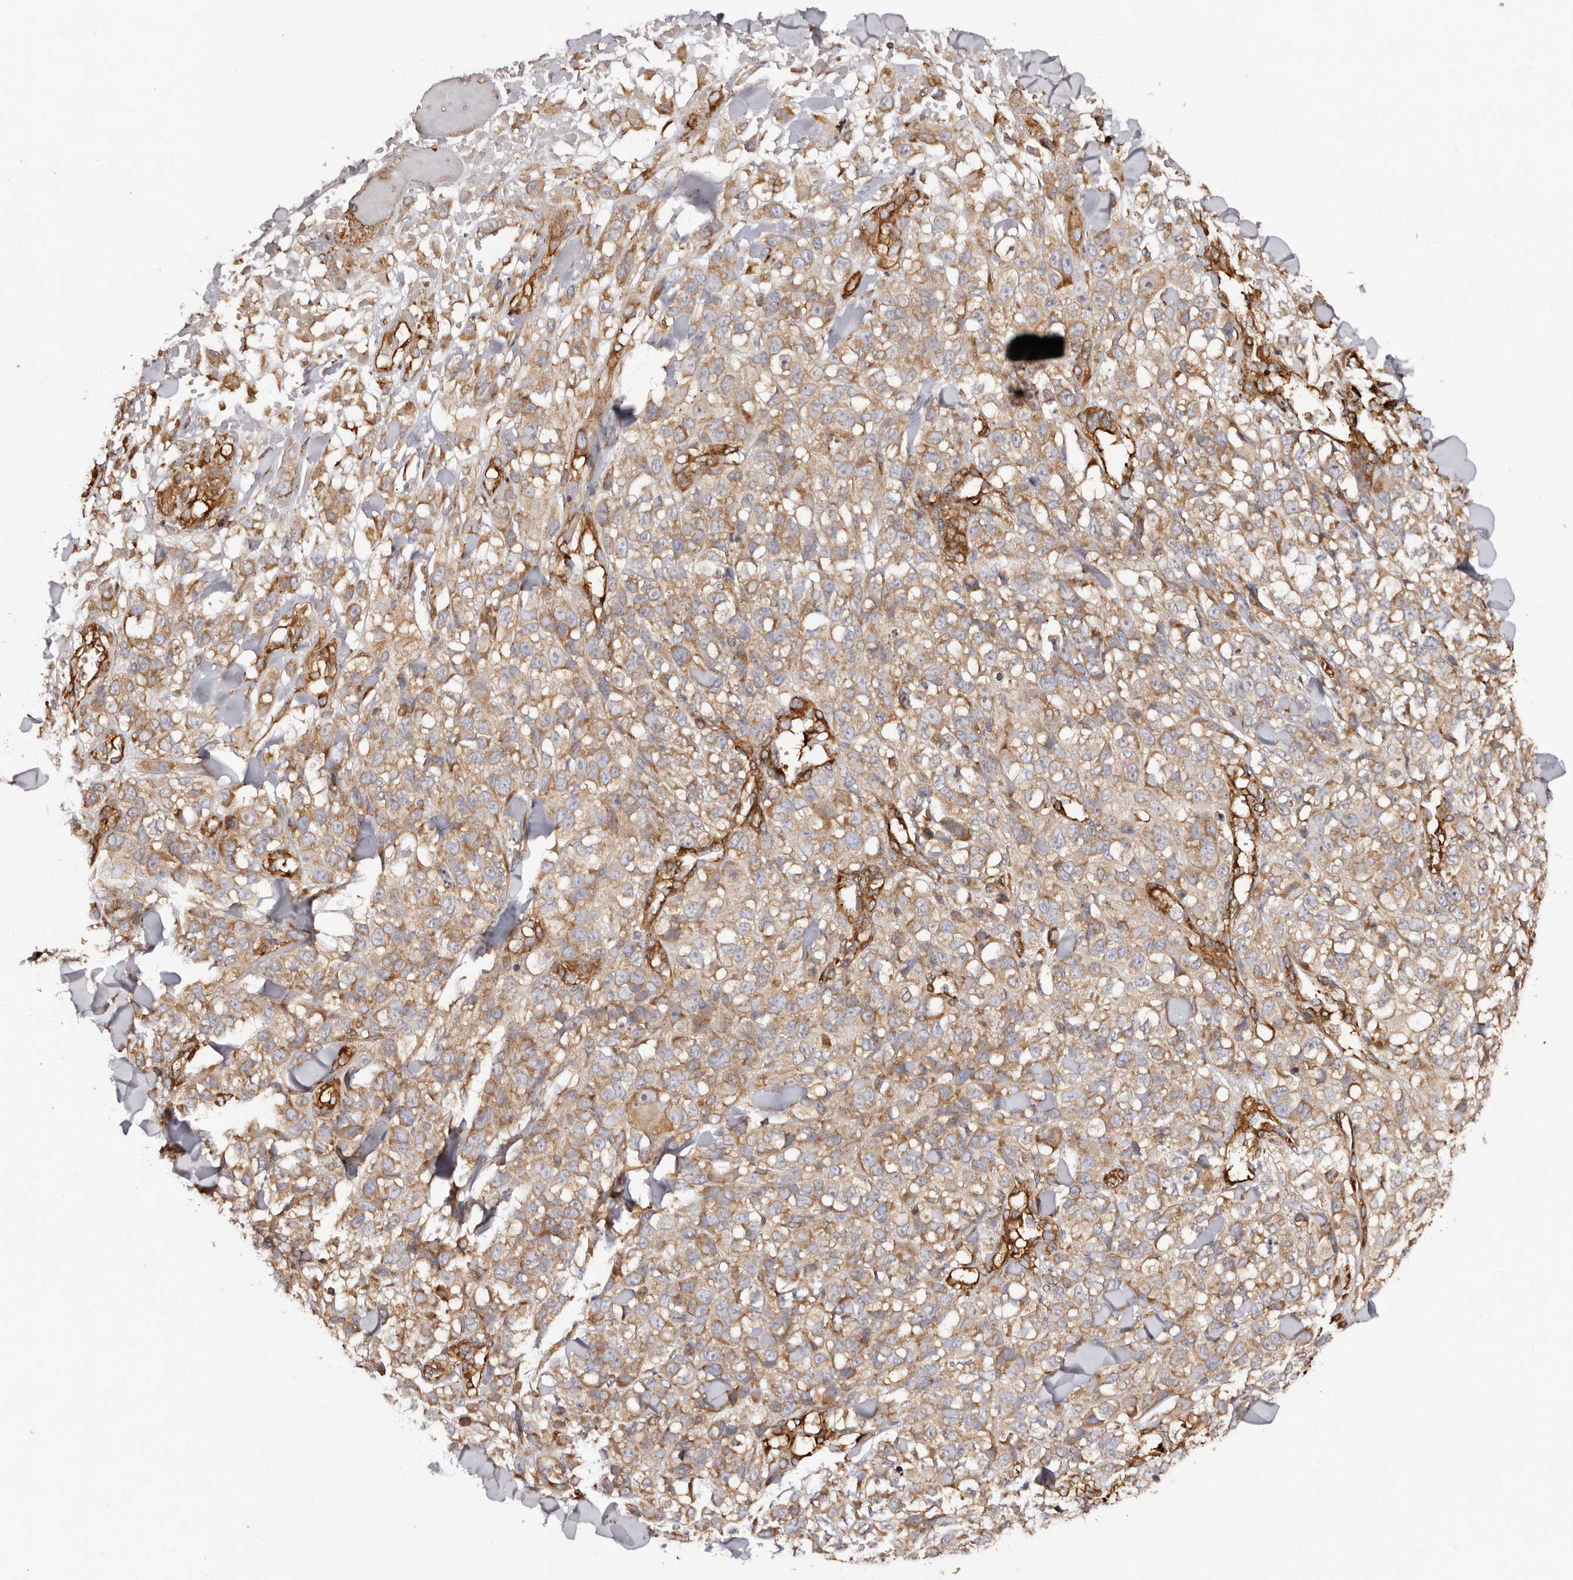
{"staining": {"intensity": "weak", "quantity": ">75%", "location": "cytoplasmic/membranous"}, "tissue": "melanoma", "cell_type": "Tumor cells", "image_type": "cancer", "snomed": [{"axis": "morphology", "description": "Malignant melanoma, Metastatic site"}, {"axis": "topography", "description": "Skin"}], "caption": "Immunohistochemical staining of malignant melanoma (metastatic site) shows weak cytoplasmic/membranous protein staining in about >75% of tumor cells.", "gene": "RPS6", "patient": {"sex": "female", "age": 72}}